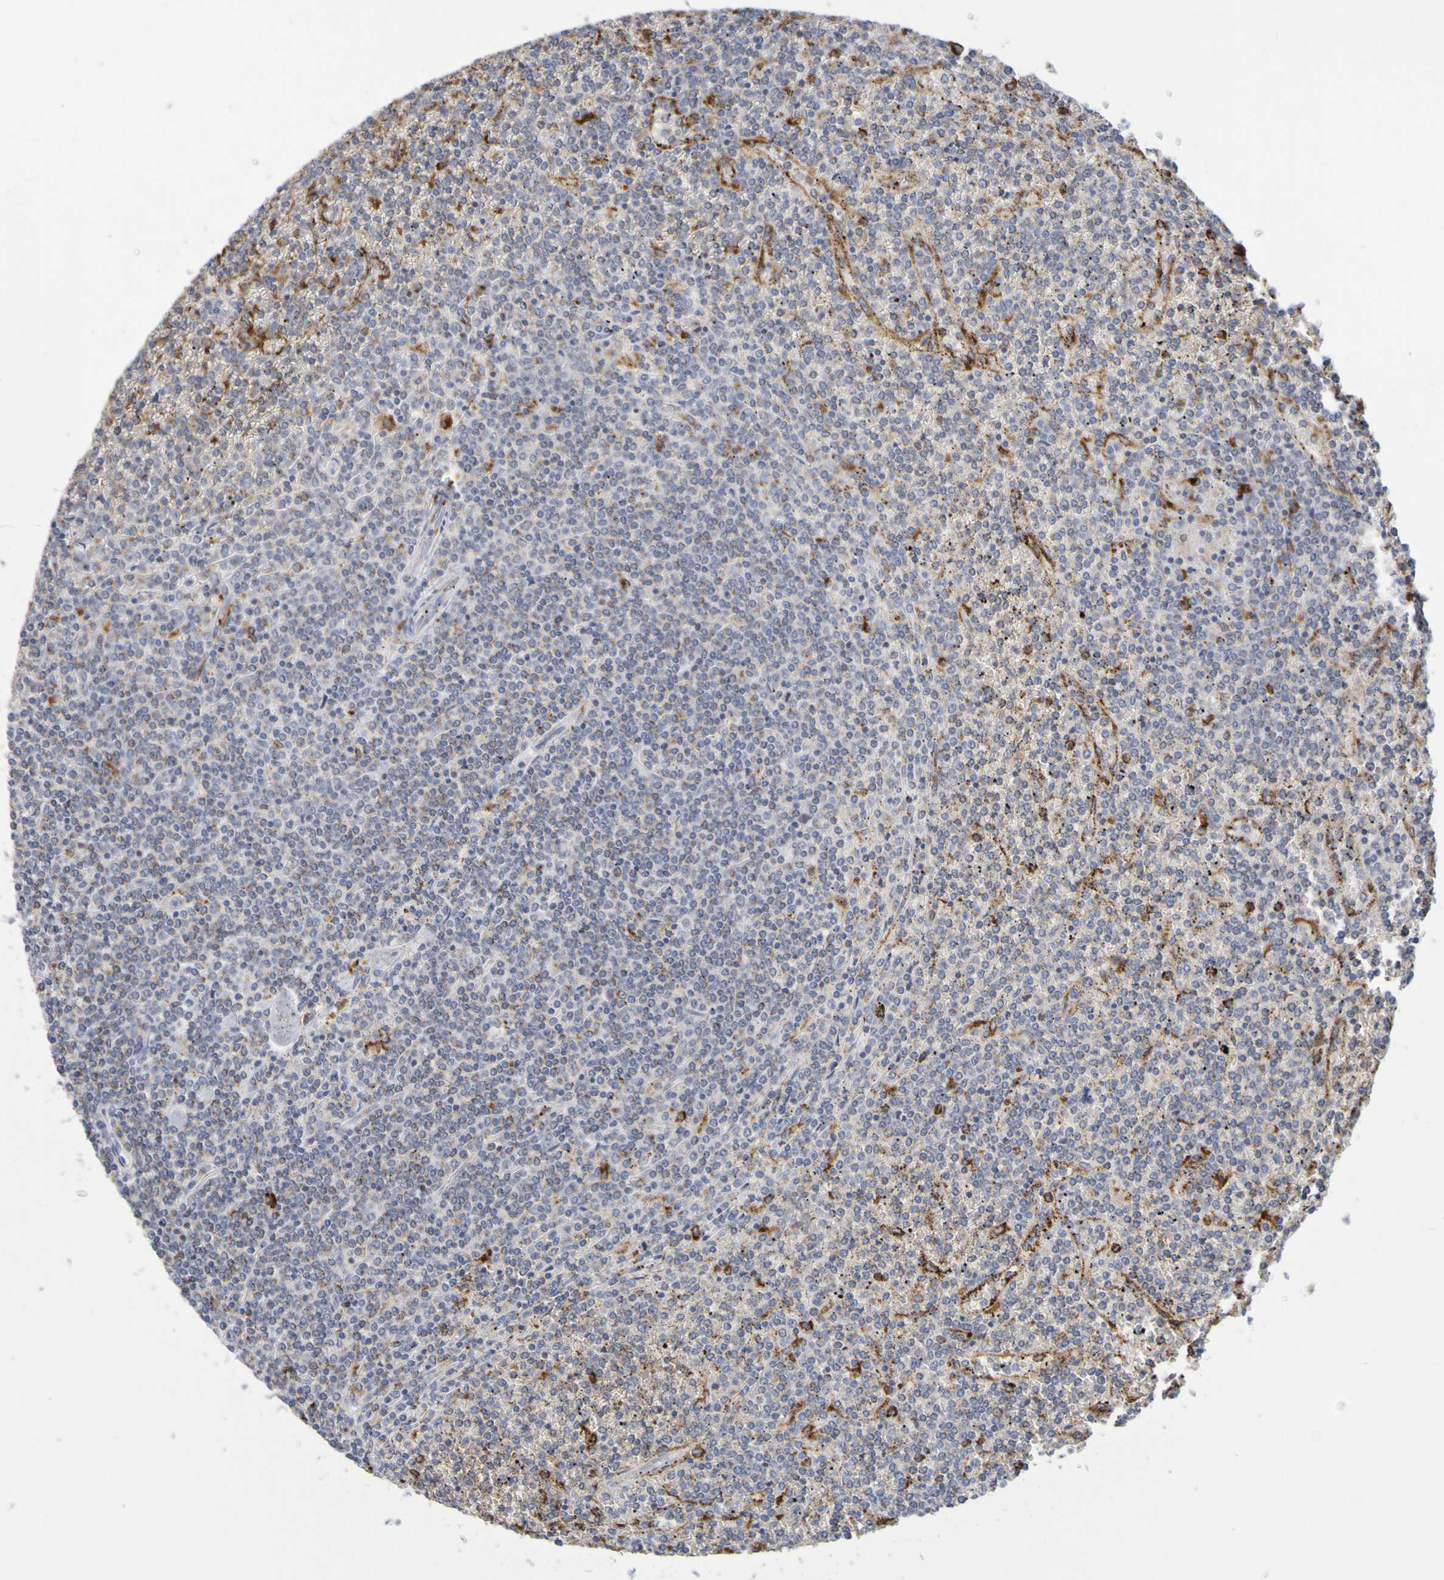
{"staining": {"intensity": "negative", "quantity": "none", "location": "none"}, "tissue": "lymphoma", "cell_type": "Tumor cells", "image_type": "cancer", "snomed": [{"axis": "morphology", "description": "Malignant lymphoma, non-Hodgkin's type, Low grade"}, {"axis": "topography", "description": "Spleen"}], "caption": "IHC of lymphoma exhibits no expression in tumor cells.", "gene": "TPH1", "patient": {"sex": "female", "age": 19}}